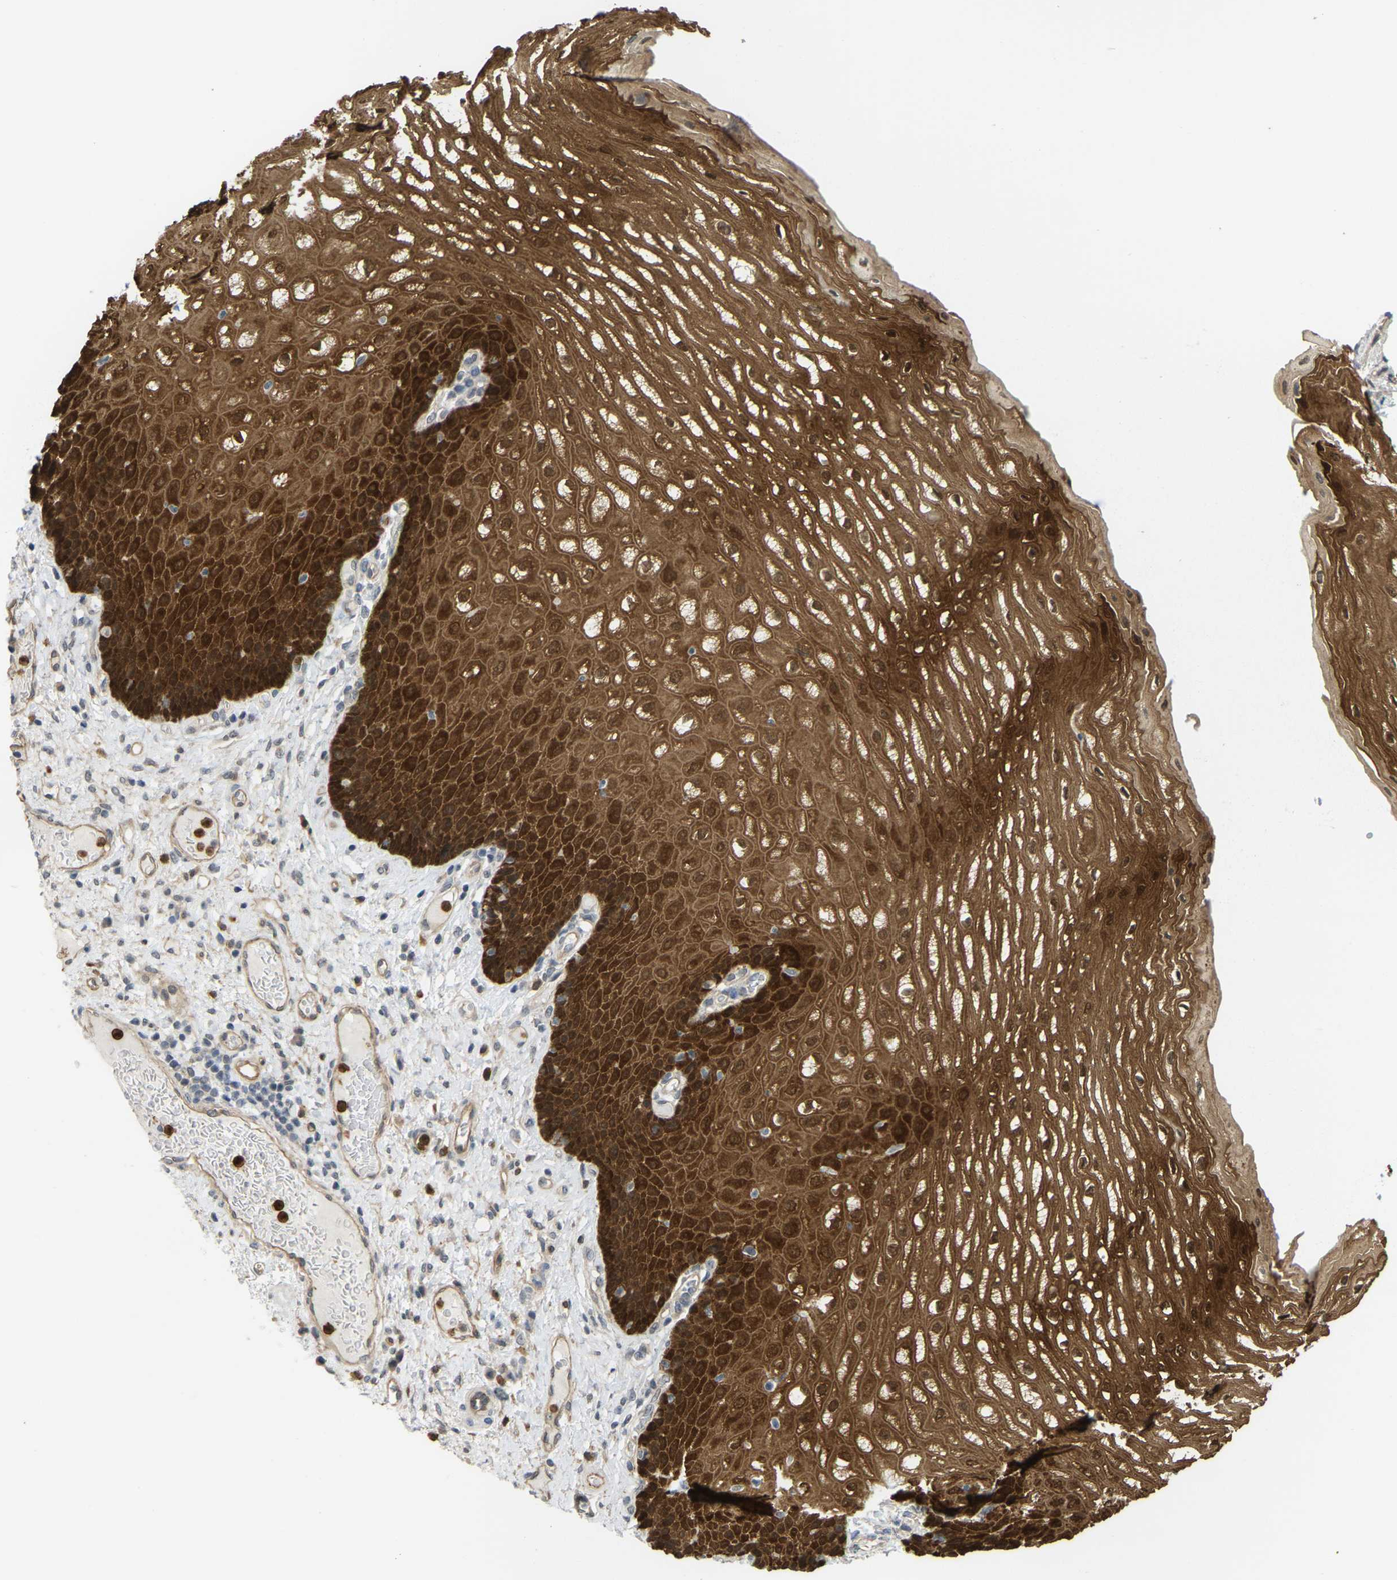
{"staining": {"intensity": "strong", "quantity": ">75%", "location": "cytoplasmic/membranous"}, "tissue": "esophagus", "cell_type": "Squamous epithelial cells", "image_type": "normal", "snomed": [{"axis": "morphology", "description": "Normal tissue, NOS"}, {"axis": "topography", "description": "Esophagus"}], "caption": "High-power microscopy captured an IHC micrograph of normal esophagus, revealing strong cytoplasmic/membranous positivity in about >75% of squamous epithelial cells. The staining was performed using DAB to visualize the protein expression in brown, while the nuclei were stained in blue with hematoxylin (Magnification: 20x).", "gene": "SERPINB5", "patient": {"sex": "male", "age": 54}}